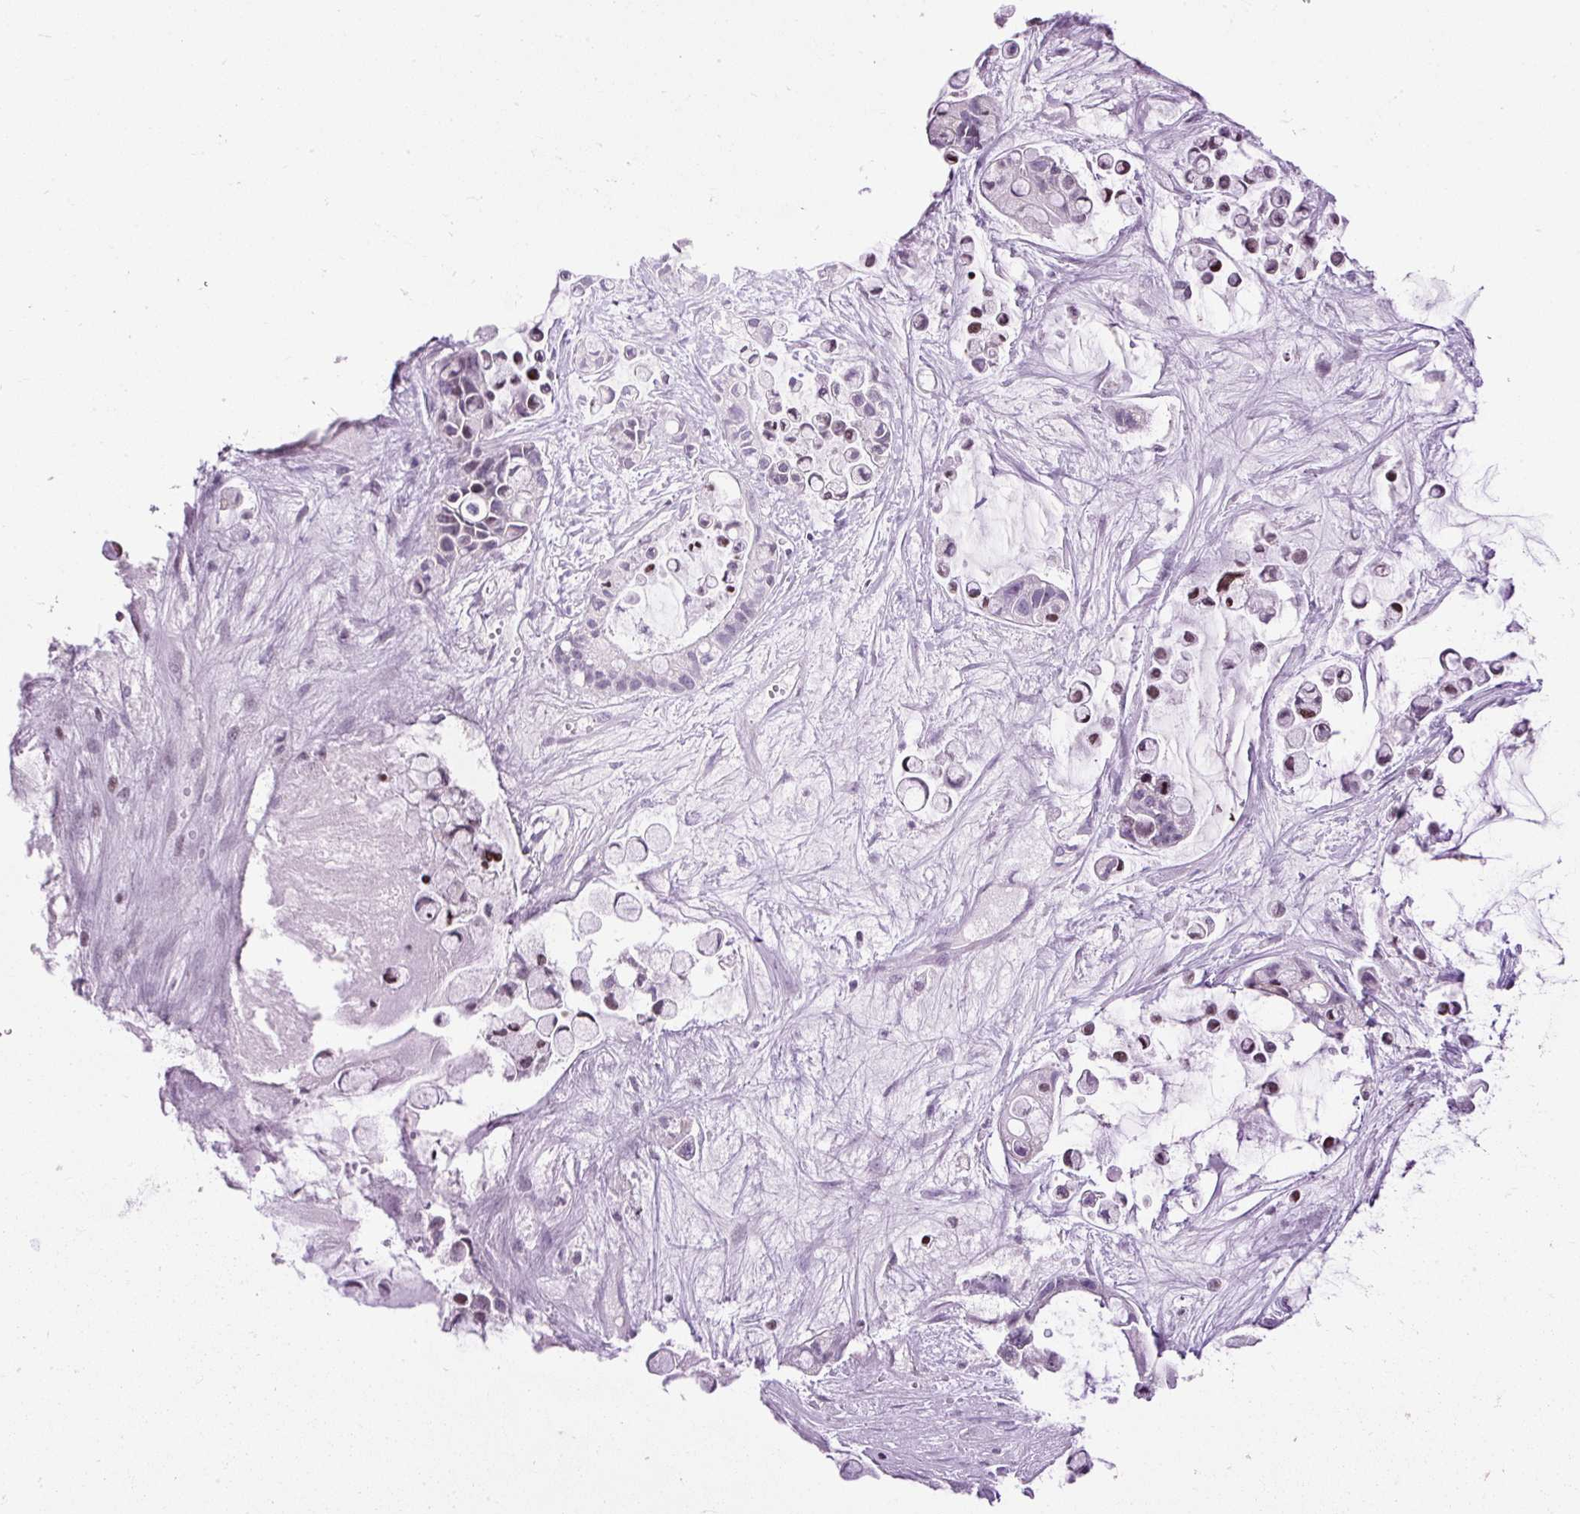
{"staining": {"intensity": "negative", "quantity": "none", "location": "none"}, "tissue": "ovarian cancer", "cell_type": "Tumor cells", "image_type": "cancer", "snomed": [{"axis": "morphology", "description": "Cystadenocarcinoma, mucinous, NOS"}, {"axis": "topography", "description": "Ovary"}], "caption": "Immunohistochemistry image of human ovarian cancer stained for a protein (brown), which demonstrates no positivity in tumor cells. (DAB (3,3'-diaminobenzidine) IHC with hematoxylin counter stain).", "gene": "FMC1", "patient": {"sex": "female", "age": 63}}